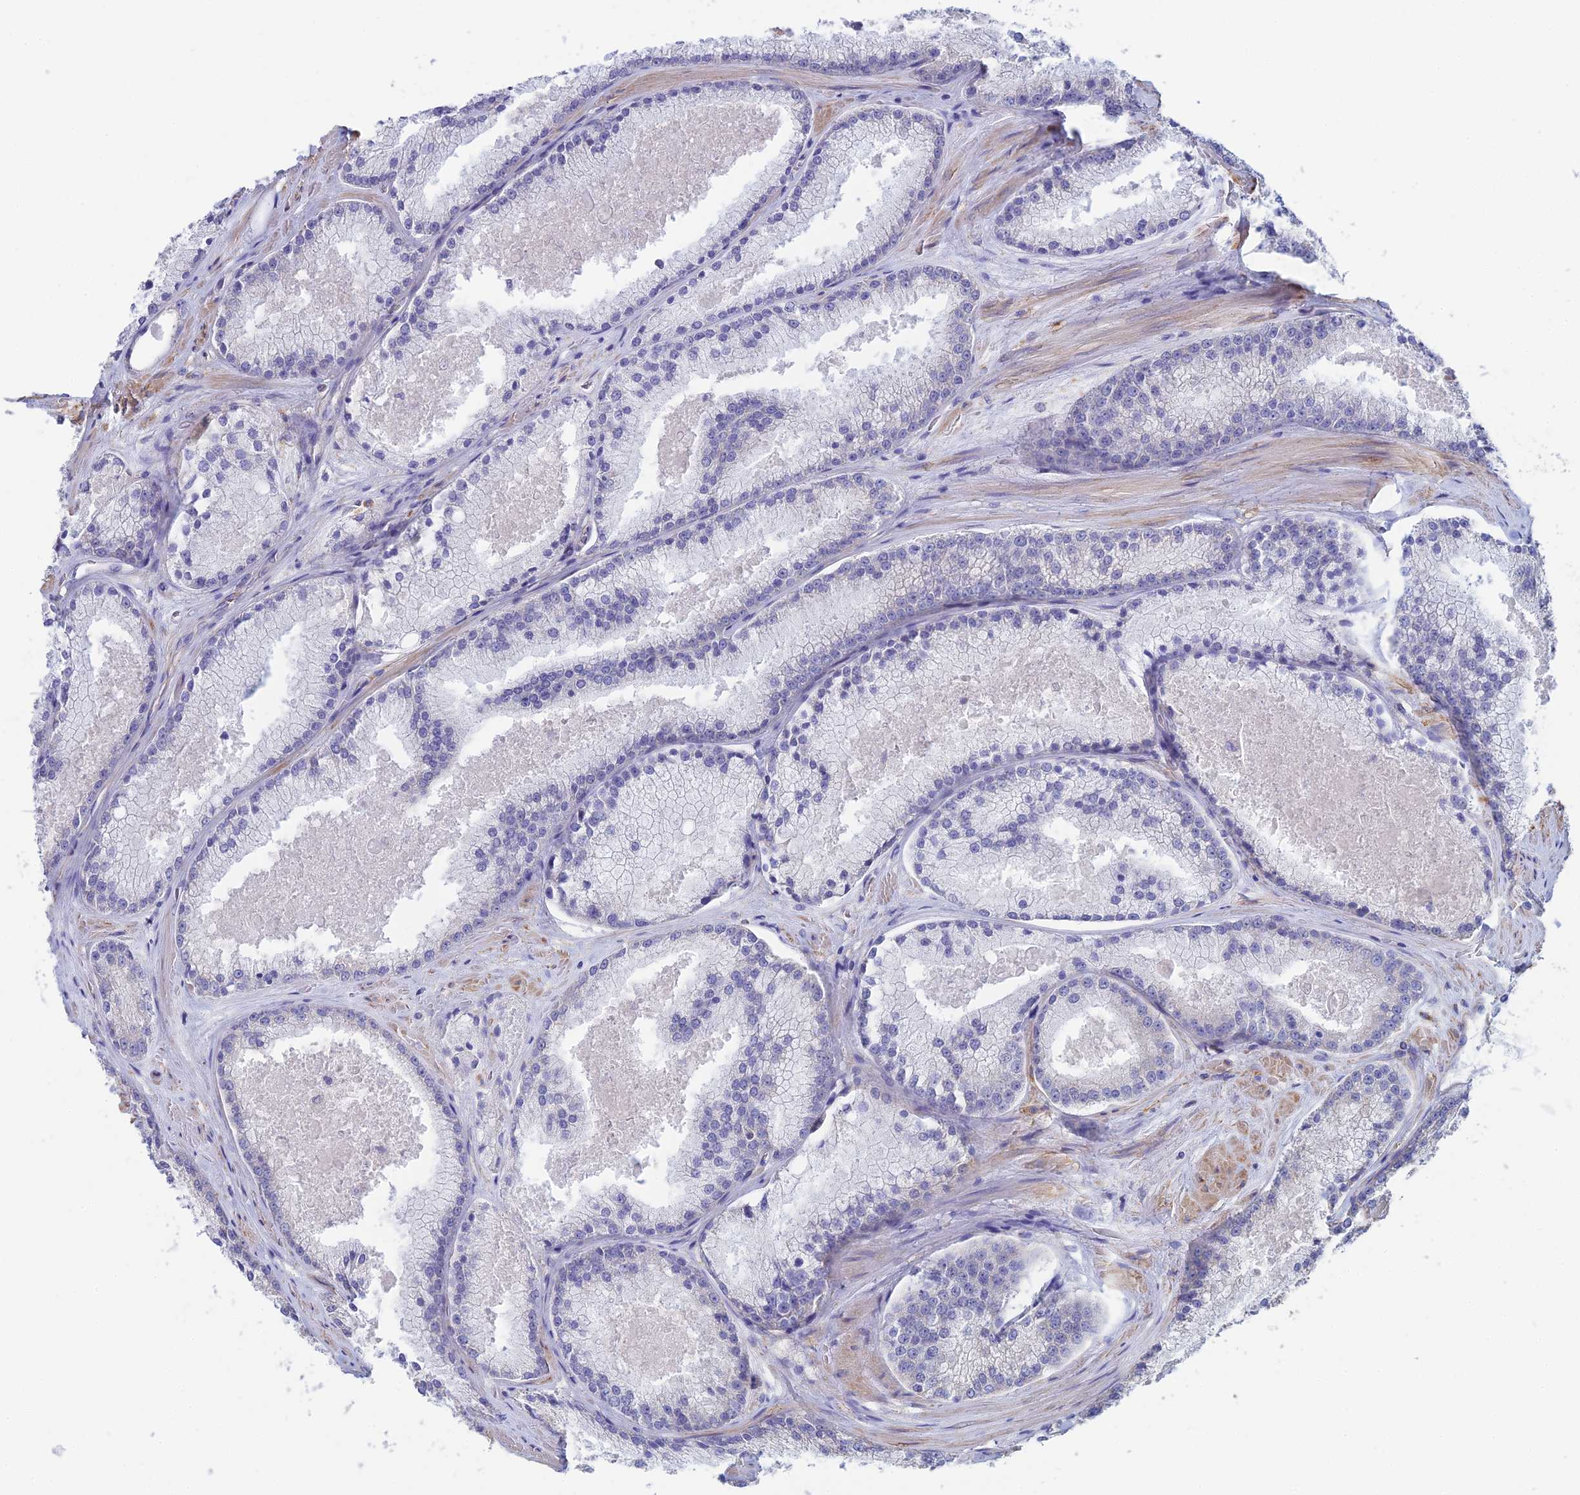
{"staining": {"intensity": "negative", "quantity": "none", "location": "none"}, "tissue": "prostate cancer", "cell_type": "Tumor cells", "image_type": "cancer", "snomed": [{"axis": "morphology", "description": "Adenocarcinoma, High grade"}, {"axis": "topography", "description": "Prostate"}], "caption": "IHC of human prostate cancer (high-grade adenocarcinoma) exhibits no expression in tumor cells. The staining is performed using DAB (3,3'-diaminobenzidine) brown chromogen with nuclei counter-stained in using hematoxylin.", "gene": "PCDHA5", "patient": {"sex": "male", "age": 61}}